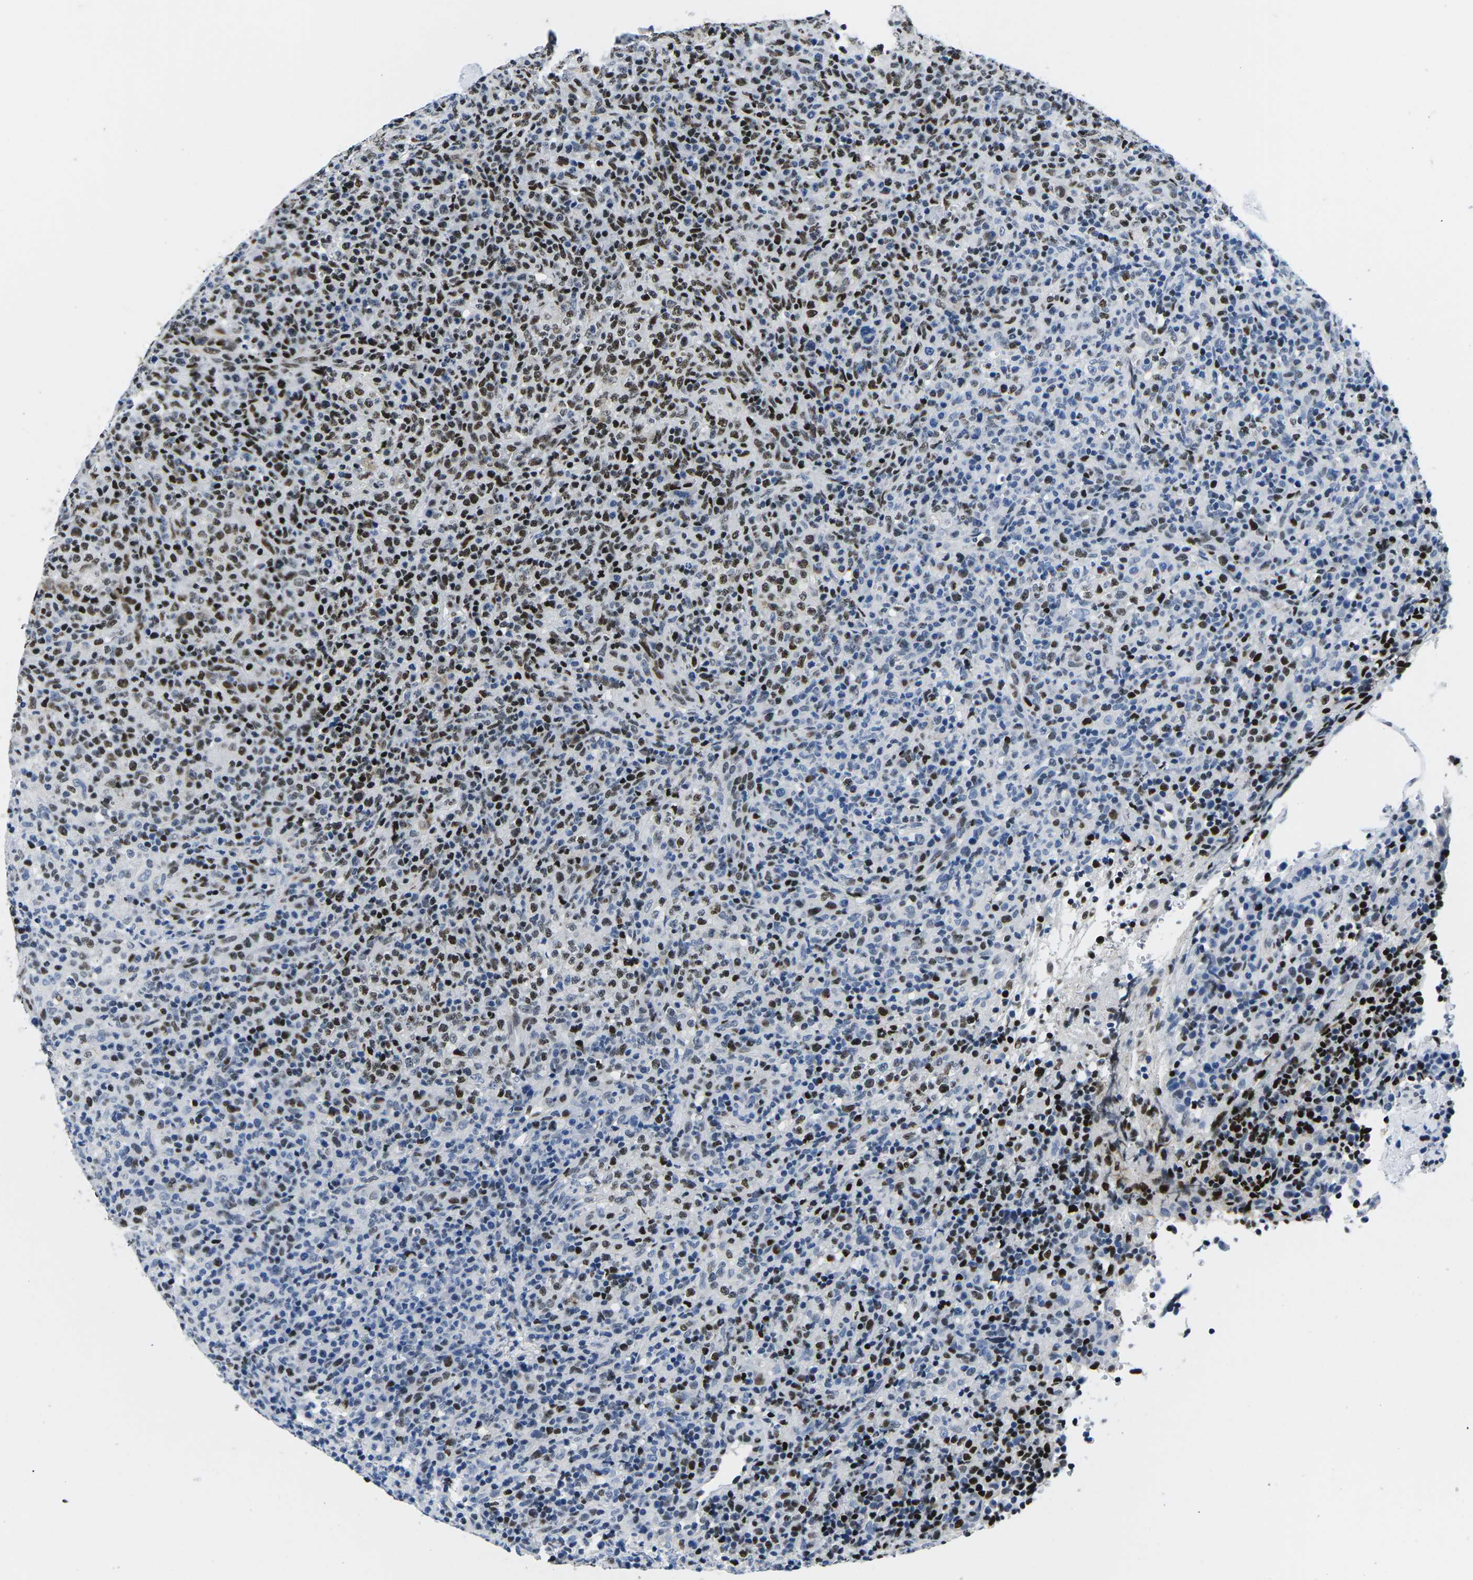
{"staining": {"intensity": "strong", "quantity": "25%-75%", "location": "nuclear"}, "tissue": "lymphoma", "cell_type": "Tumor cells", "image_type": "cancer", "snomed": [{"axis": "morphology", "description": "Malignant lymphoma, non-Hodgkin's type, High grade"}, {"axis": "topography", "description": "Lymph node"}], "caption": "Brown immunohistochemical staining in lymphoma demonstrates strong nuclear expression in about 25%-75% of tumor cells.", "gene": "ATF1", "patient": {"sex": "female", "age": 76}}